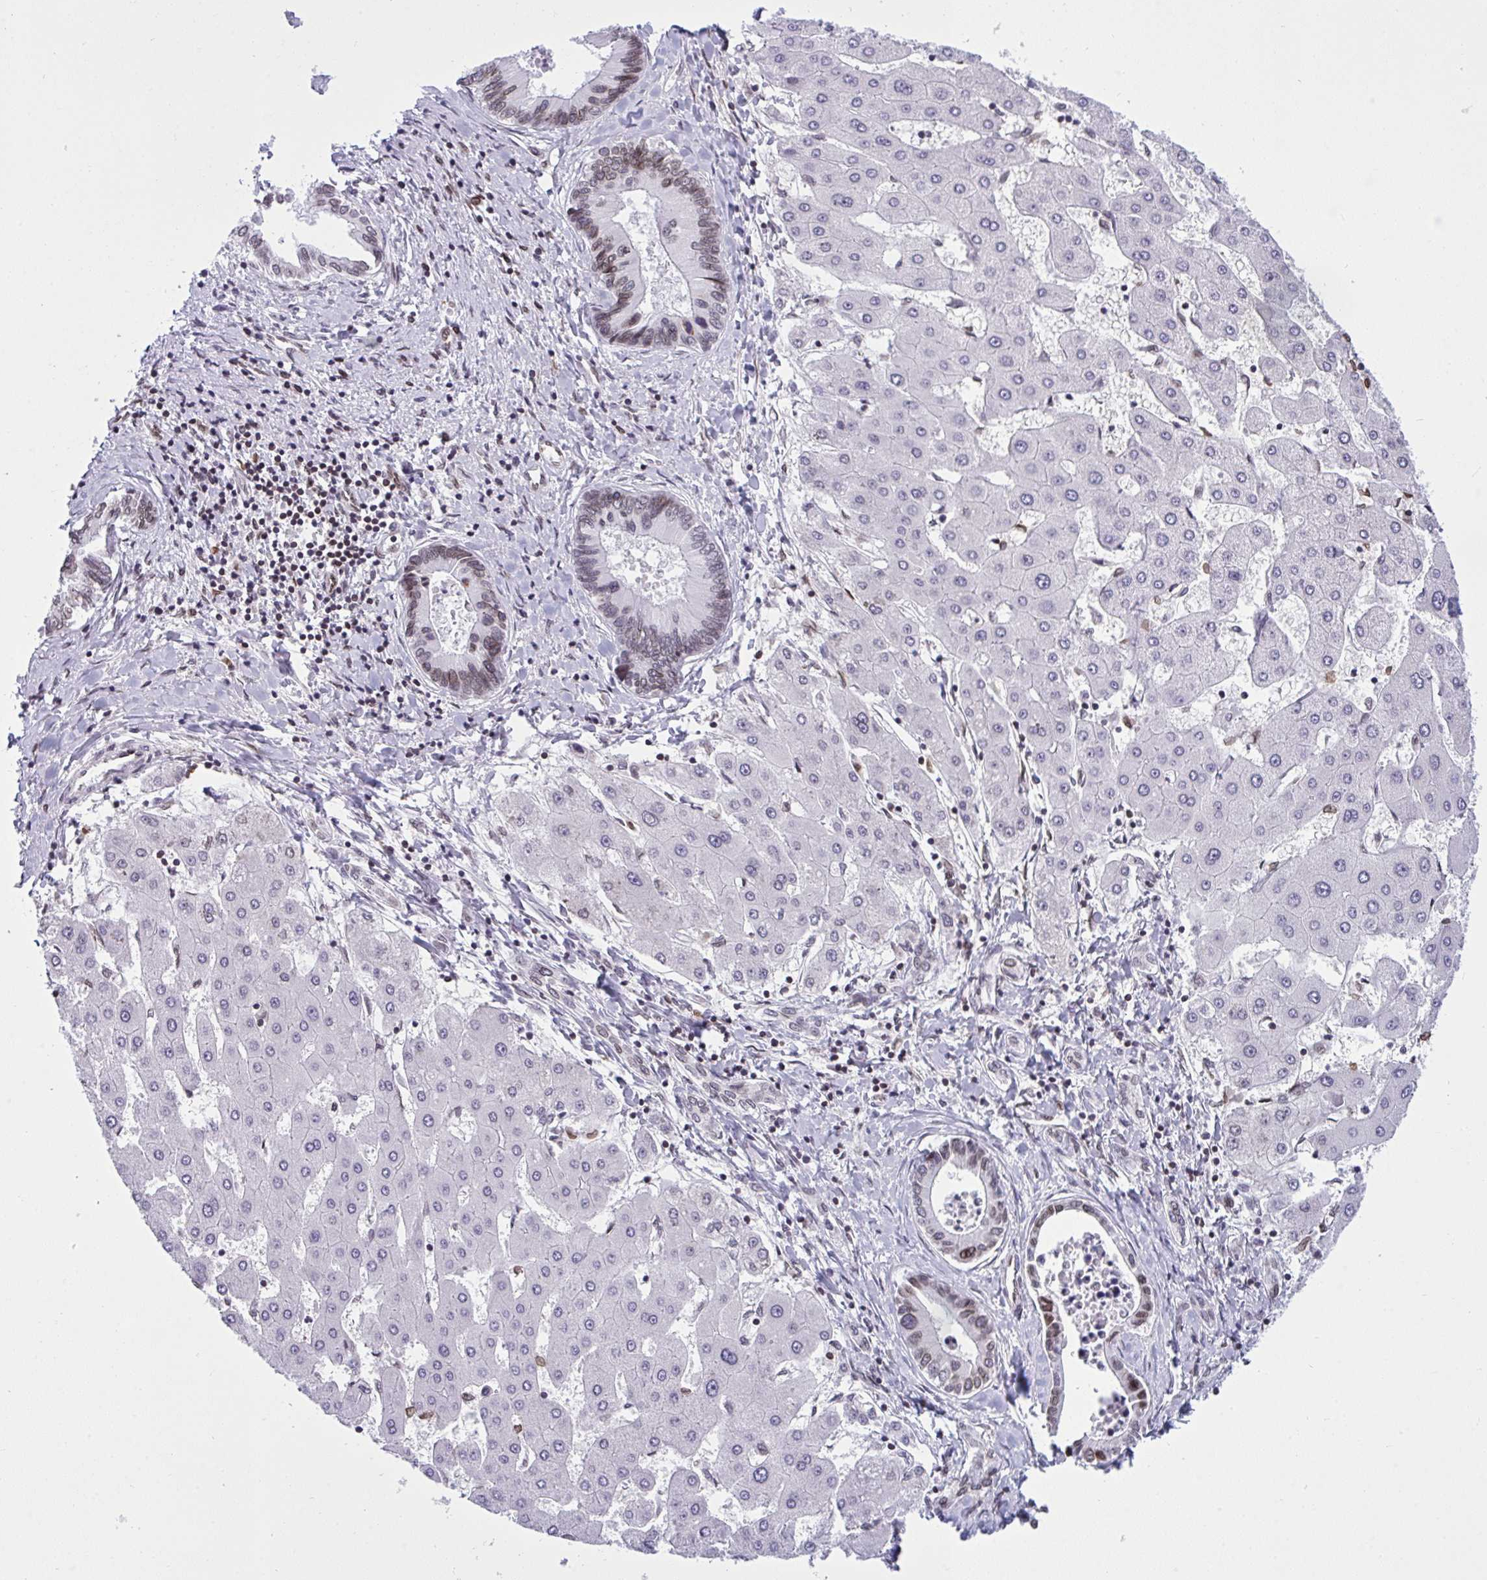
{"staining": {"intensity": "negative", "quantity": "none", "location": "none"}, "tissue": "liver cancer", "cell_type": "Tumor cells", "image_type": "cancer", "snomed": [{"axis": "morphology", "description": "Cholangiocarcinoma"}, {"axis": "topography", "description": "Liver"}], "caption": "IHC of human cholangiocarcinoma (liver) reveals no positivity in tumor cells.", "gene": "LMNB2", "patient": {"sex": "male", "age": 66}}